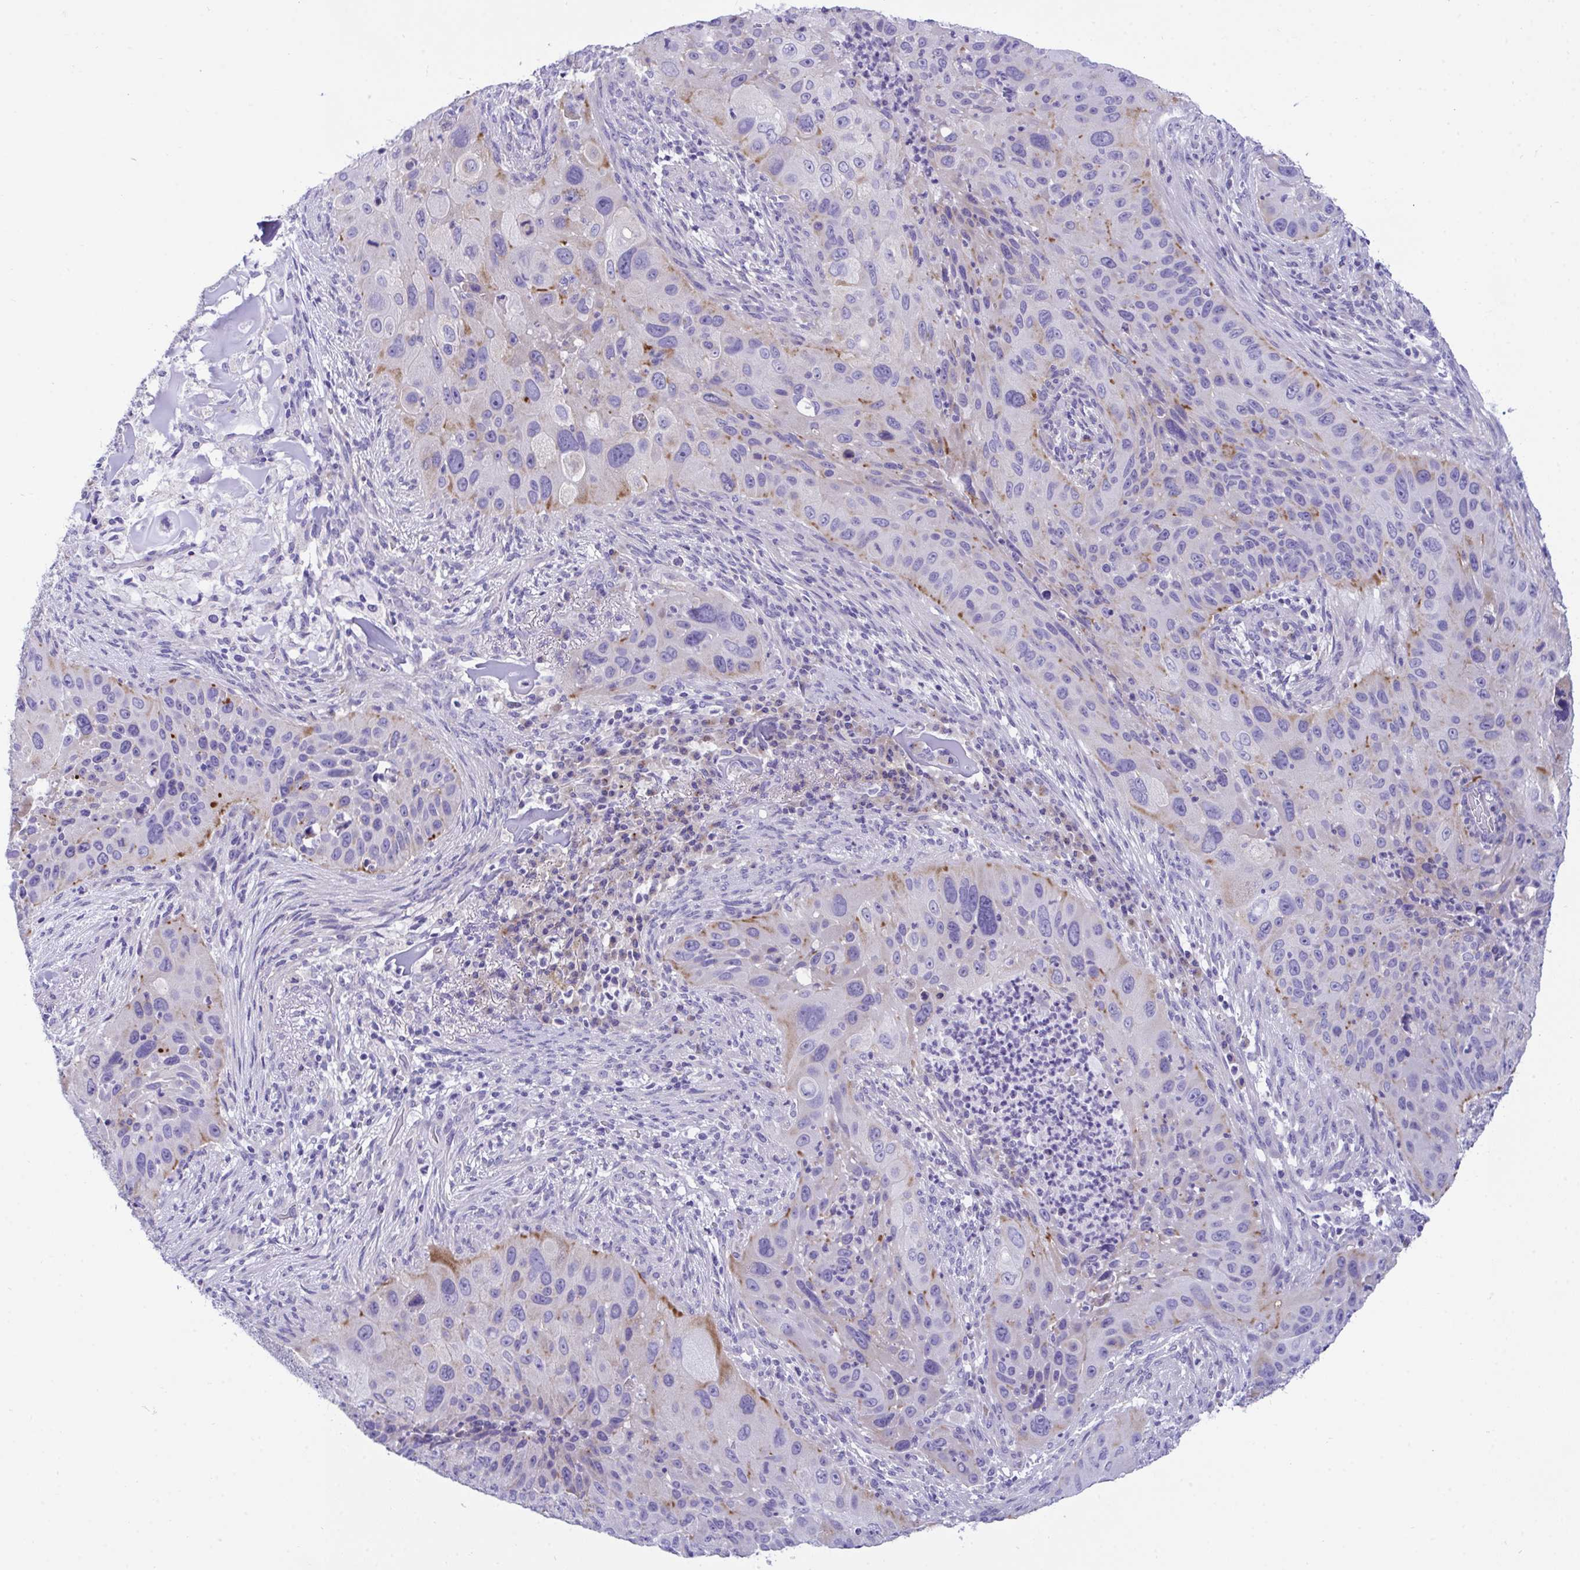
{"staining": {"intensity": "moderate", "quantity": "<25%", "location": "cytoplasmic/membranous"}, "tissue": "lung cancer", "cell_type": "Tumor cells", "image_type": "cancer", "snomed": [{"axis": "morphology", "description": "Squamous cell carcinoma, NOS"}, {"axis": "topography", "description": "Lung"}], "caption": "A brown stain highlights moderate cytoplasmic/membranous staining of a protein in human squamous cell carcinoma (lung) tumor cells. Nuclei are stained in blue.", "gene": "TMEM106B", "patient": {"sex": "male", "age": 63}}